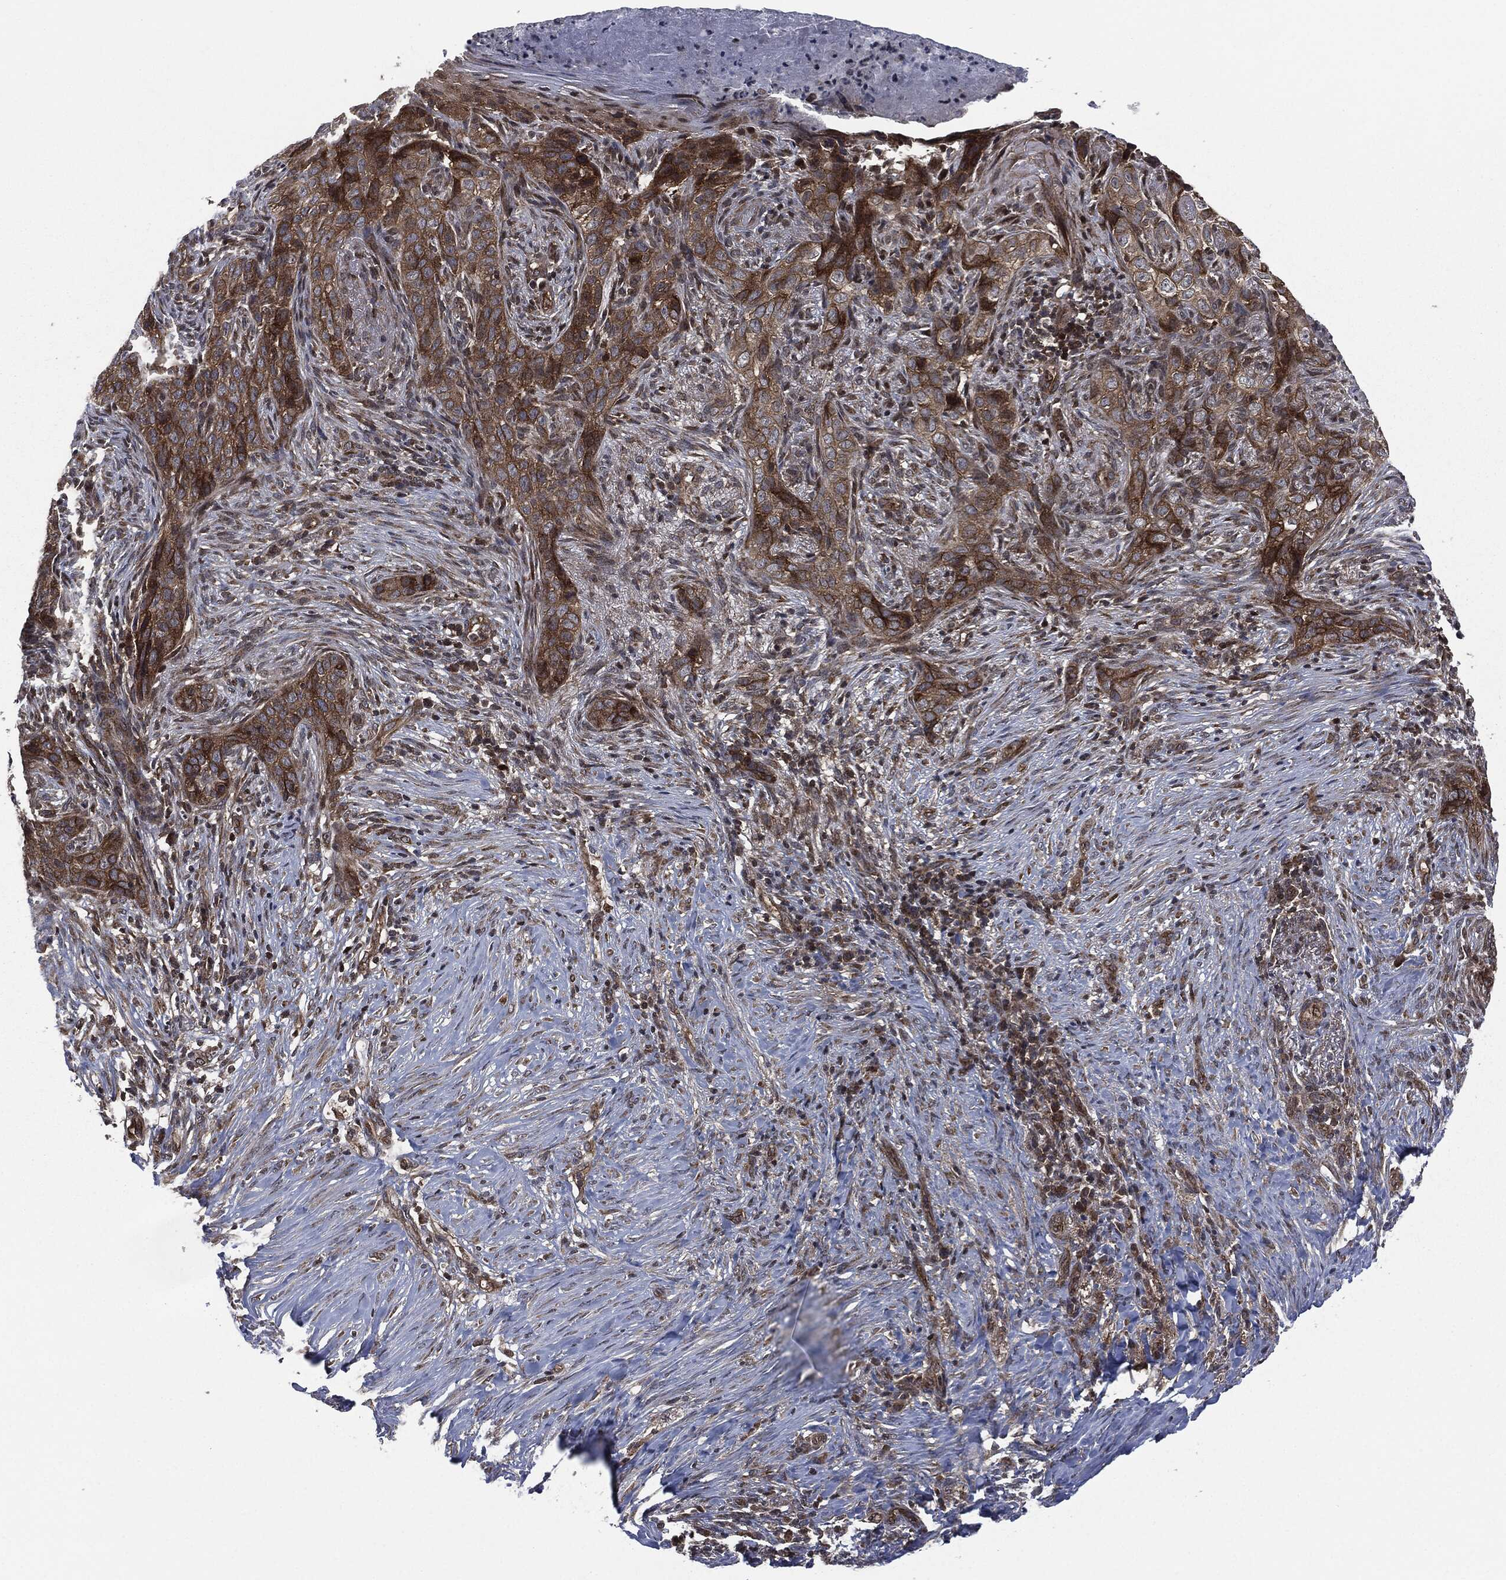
{"staining": {"intensity": "strong", "quantity": ">75%", "location": "cytoplasmic/membranous"}, "tissue": "skin cancer", "cell_type": "Tumor cells", "image_type": "cancer", "snomed": [{"axis": "morphology", "description": "Squamous cell carcinoma, NOS"}, {"axis": "topography", "description": "Skin"}], "caption": "Immunohistochemical staining of human skin cancer (squamous cell carcinoma) displays high levels of strong cytoplasmic/membranous positivity in approximately >75% of tumor cells.", "gene": "HRAS", "patient": {"sex": "male", "age": 88}}